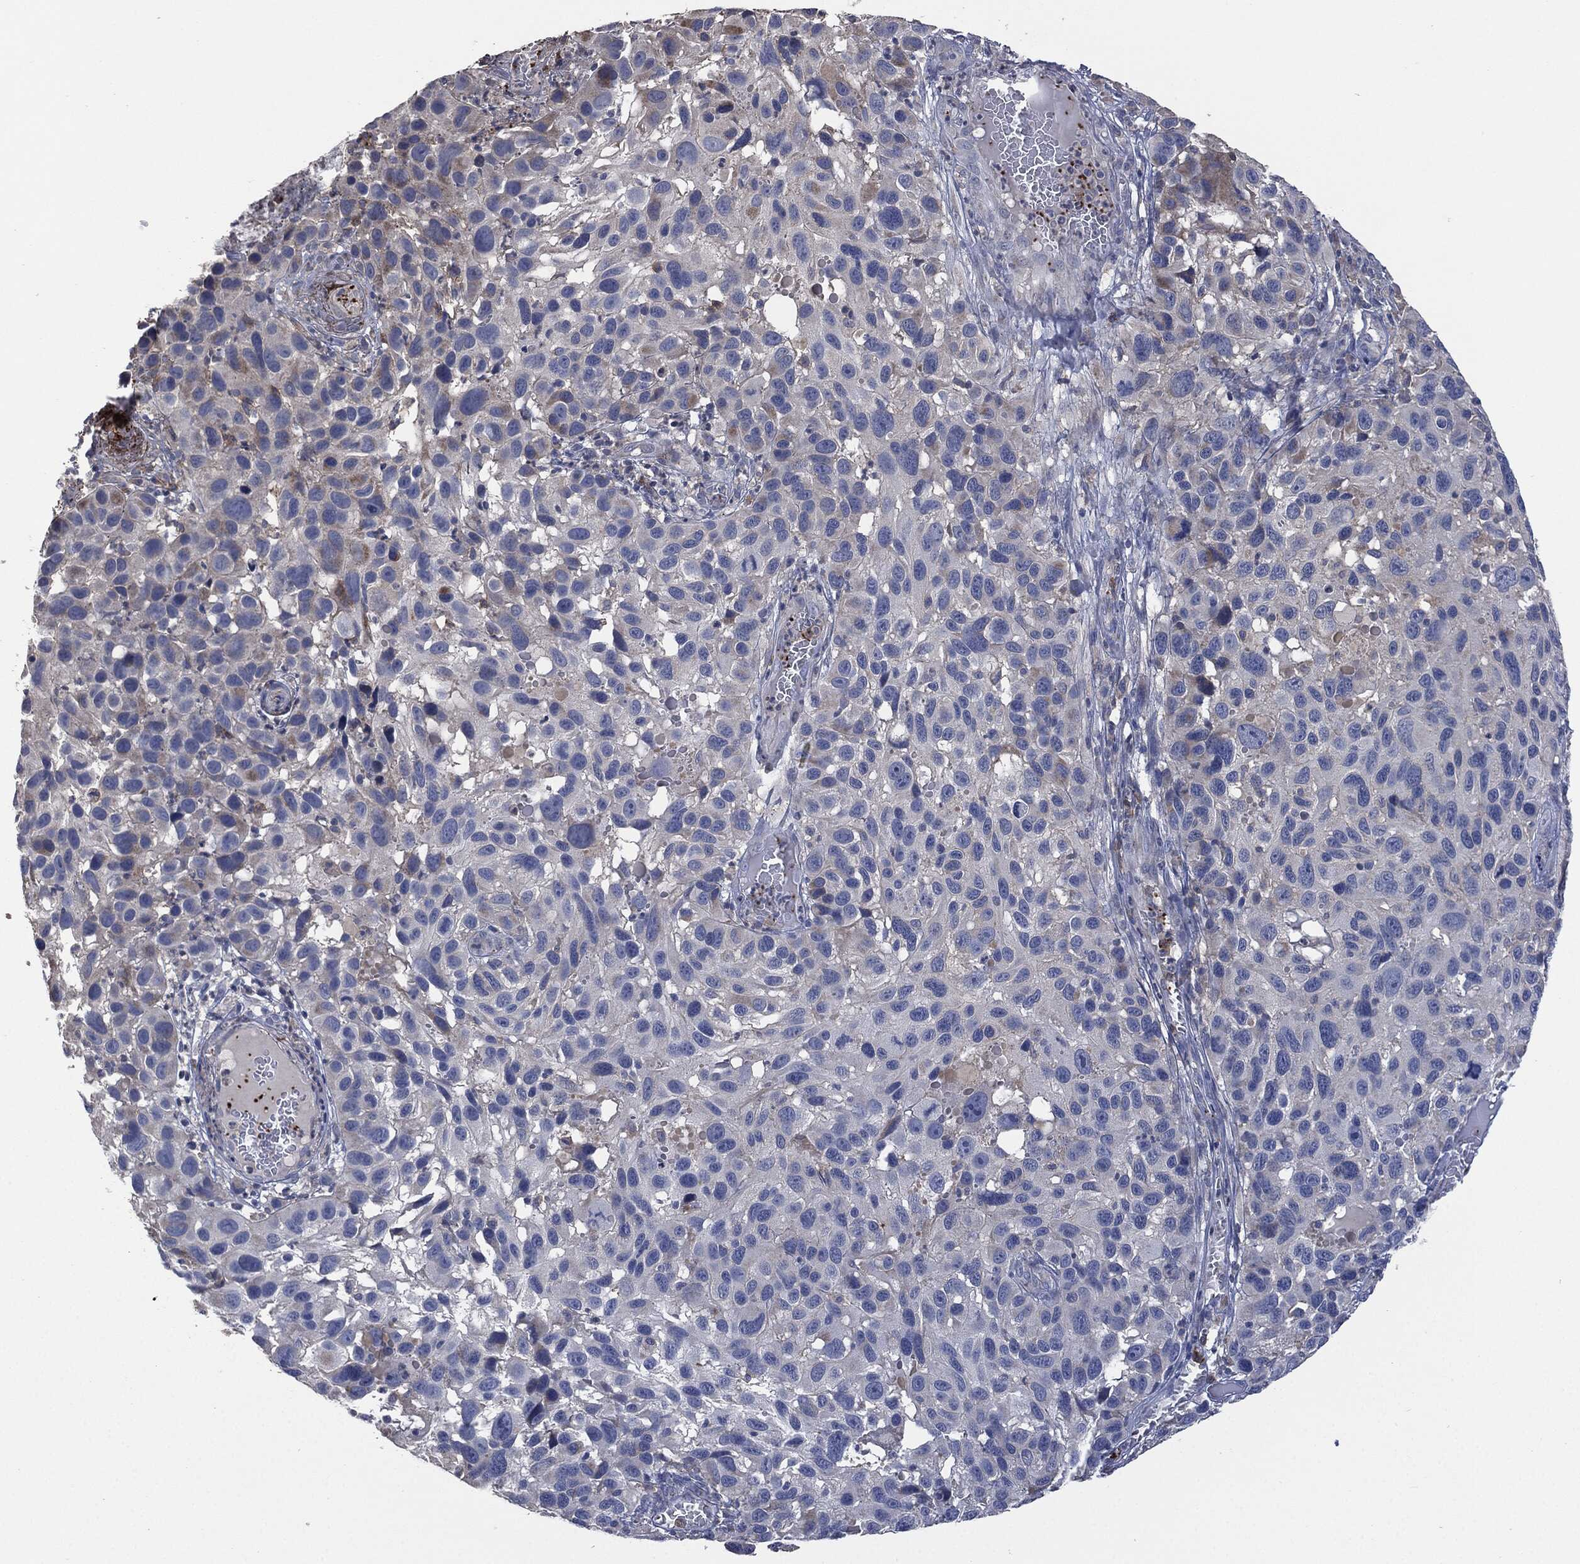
{"staining": {"intensity": "weak", "quantity": "<25%", "location": "cytoplasmic/membranous"}, "tissue": "melanoma", "cell_type": "Tumor cells", "image_type": "cancer", "snomed": [{"axis": "morphology", "description": "Malignant melanoma, NOS"}, {"axis": "topography", "description": "Skin"}], "caption": "A high-resolution histopathology image shows immunohistochemistry staining of melanoma, which demonstrates no significant expression in tumor cells.", "gene": "CD33", "patient": {"sex": "male", "age": 53}}